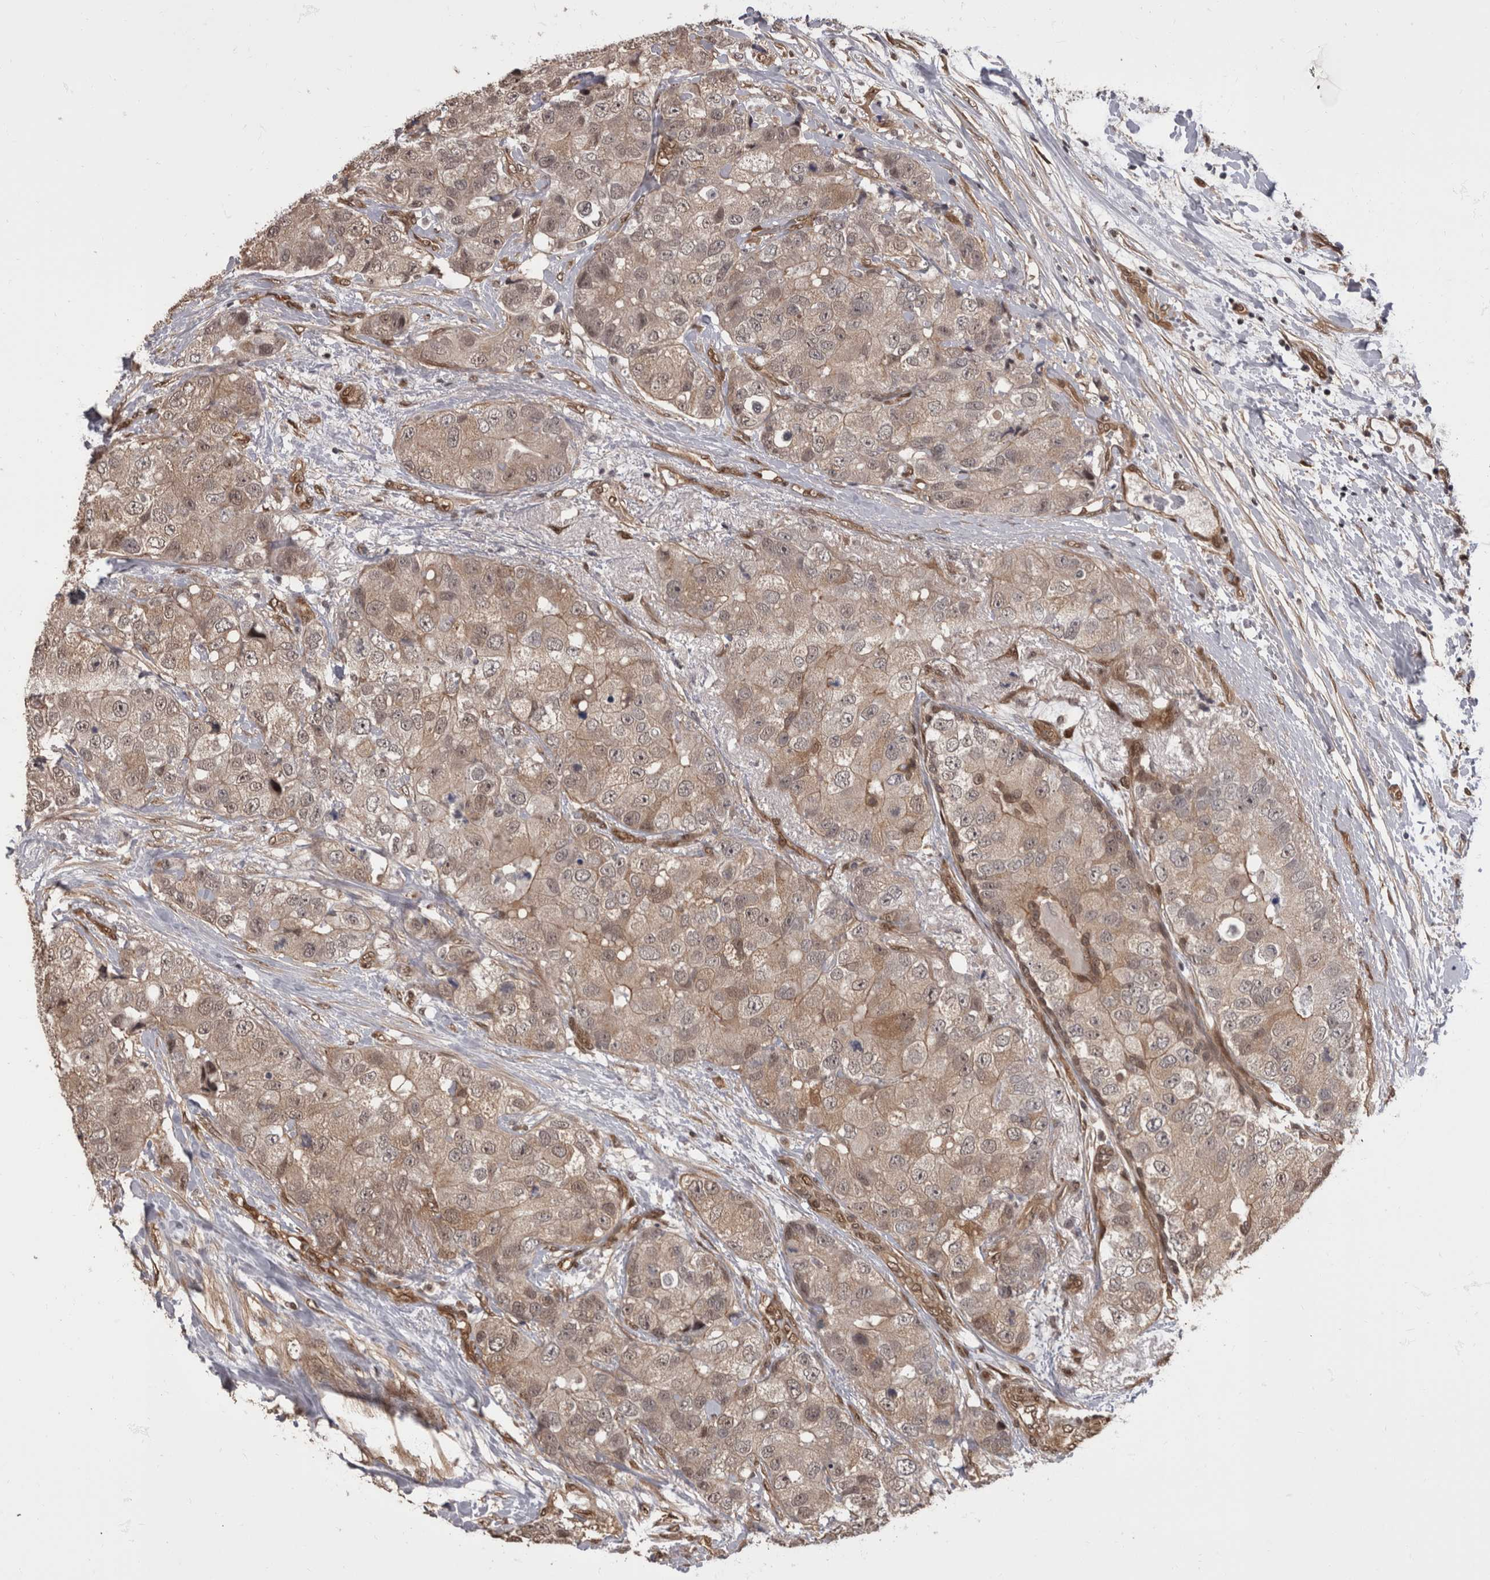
{"staining": {"intensity": "weak", "quantity": ">75%", "location": "cytoplasmic/membranous,nuclear"}, "tissue": "breast cancer", "cell_type": "Tumor cells", "image_type": "cancer", "snomed": [{"axis": "morphology", "description": "Duct carcinoma"}, {"axis": "topography", "description": "Breast"}], "caption": "Immunohistochemistry histopathology image of neoplastic tissue: intraductal carcinoma (breast) stained using IHC shows low levels of weak protein expression localized specifically in the cytoplasmic/membranous and nuclear of tumor cells, appearing as a cytoplasmic/membranous and nuclear brown color.", "gene": "AKT3", "patient": {"sex": "female", "age": 62}}